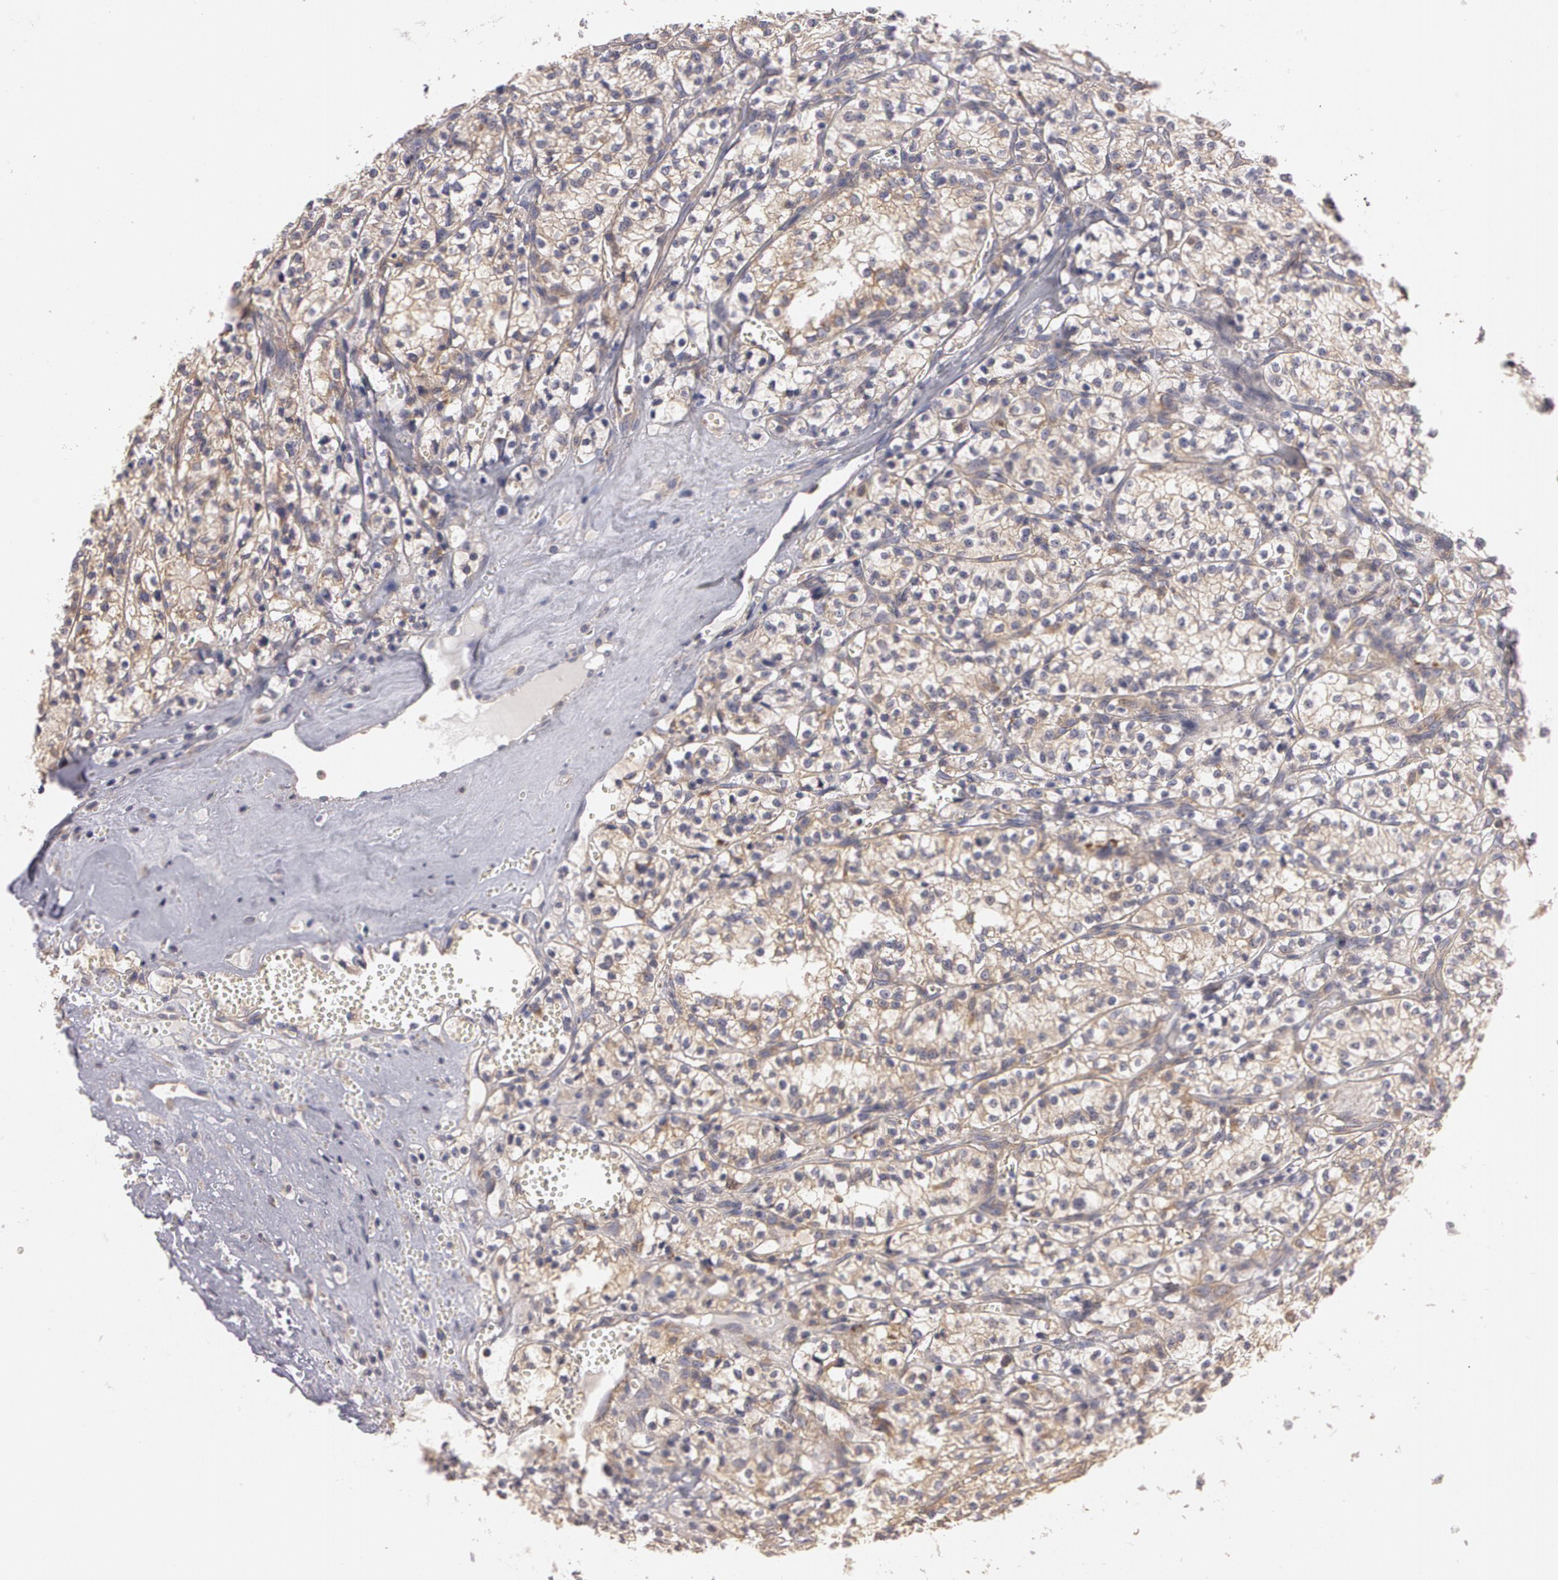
{"staining": {"intensity": "weak", "quantity": "25%-75%", "location": "cytoplasmic/membranous"}, "tissue": "renal cancer", "cell_type": "Tumor cells", "image_type": "cancer", "snomed": [{"axis": "morphology", "description": "Adenocarcinoma, NOS"}, {"axis": "topography", "description": "Kidney"}], "caption": "Renal cancer (adenocarcinoma) tissue shows weak cytoplasmic/membranous positivity in approximately 25%-75% of tumor cells The staining was performed using DAB to visualize the protein expression in brown, while the nuclei were stained in blue with hematoxylin (Magnification: 20x).", "gene": "NEK9", "patient": {"sex": "male", "age": 61}}